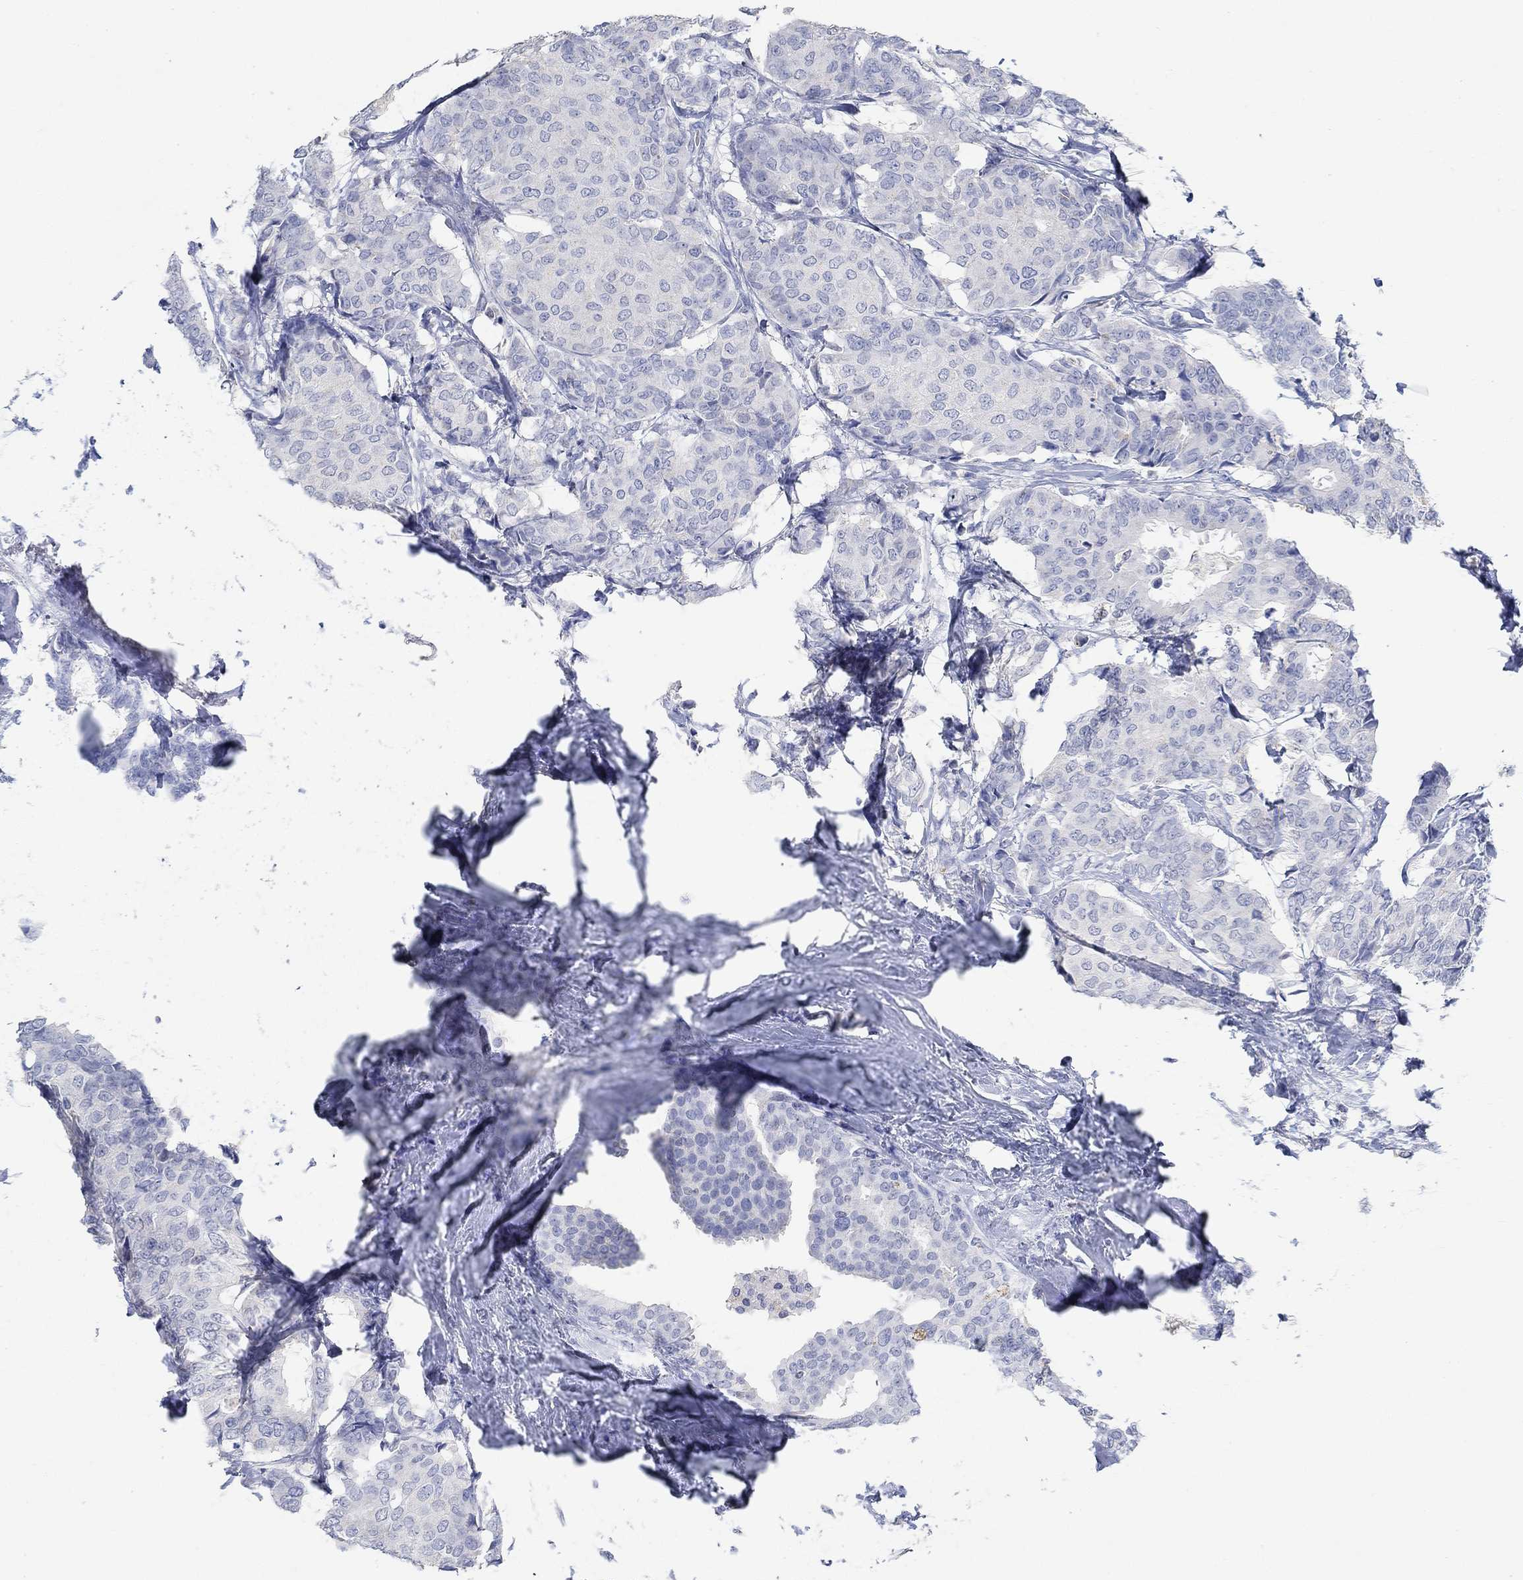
{"staining": {"intensity": "negative", "quantity": "none", "location": "none"}, "tissue": "breast cancer", "cell_type": "Tumor cells", "image_type": "cancer", "snomed": [{"axis": "morphology", "description": "Duct carcinoma"}, {"axis": "topography", "description": "Breast"}], "caption": "Human breast invasive ductal carcinoma stained for a protein using IHC shows no staining in tumor cells.", "gene": "PPP1R17", "patient": {"sex": "female", "age": 75}}